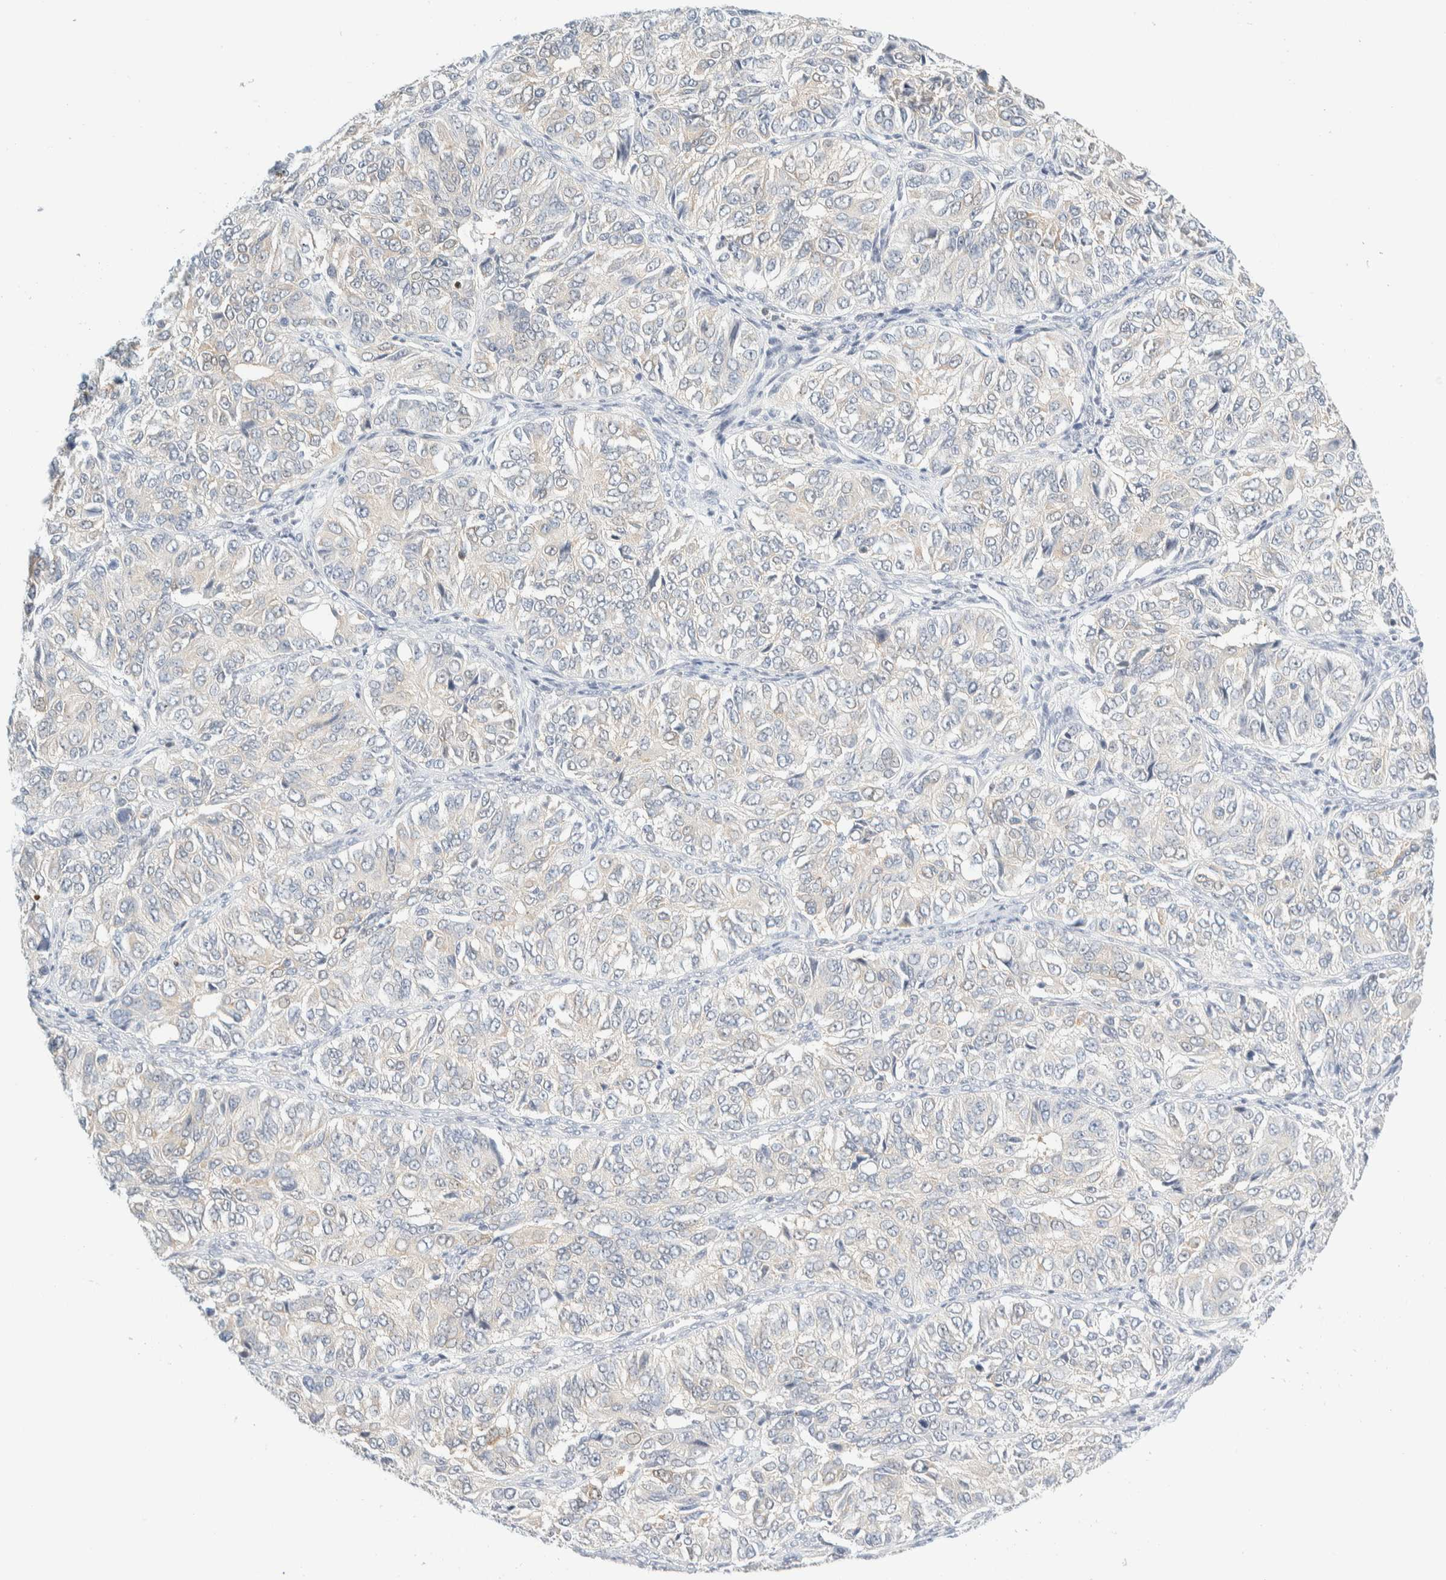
{"staining": {"intensity": "weak", "quantity": "<25%", "location": "cytoplasmic/membranous"}, "tissue": "ovarian cancer", "cell_type": "Tumor cells", "image_type": "cancer", "snomed": [{"axis": "morphology", "description": "Carcinoma, endometroid"}, {"axis": "topography", "description": "Ovary"}], "caption": "High power microscopy micrograph of an immunohistochemistry micrograph of endometroid carcinoma (ovarian), revealing no significant positivity in tumor cells.", "gene": "PCYT2", "patient": {"sex": "female", "age": 51}}